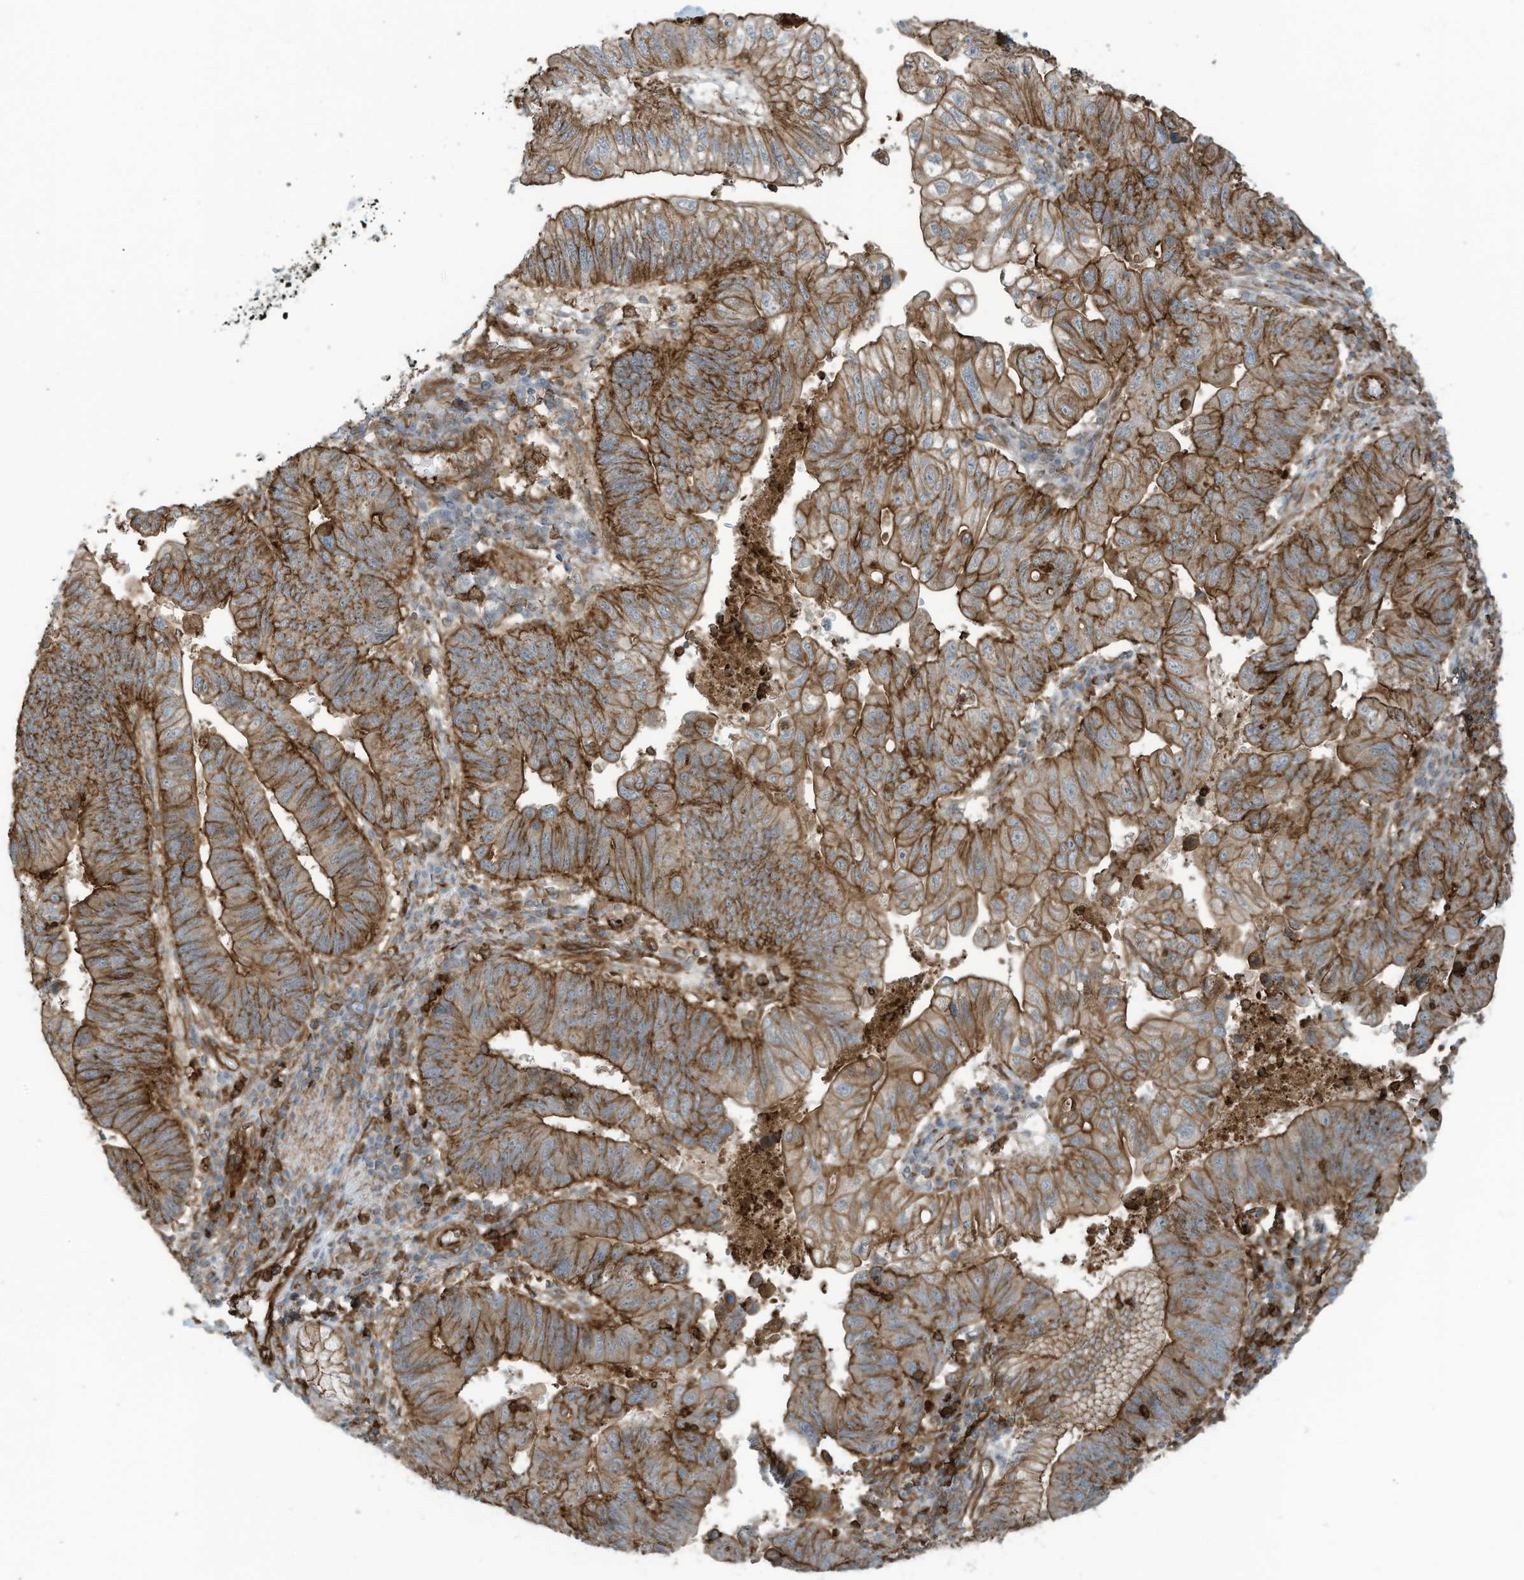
{"staining": {"intensity": "strong", "quantity": ">75%", "location": "cytoplasmic/membranous"}, "tissue": "stomach cancer", "cell_type": "Tumor cells", "image_type": "cancer", "snomed": [{"axis": "morphology", "description": "Adenocarcinoma, NOS"}, {"axis": "topography", "description": "Stomach"}], "caption": "Tumor cells demonstrate high levels of strong cytoplasmic/membranous positivity in about >75% of cells in stomach cancer.", "gene": "SLC9A2", "patient": {"sex": "male", "age": 59}}